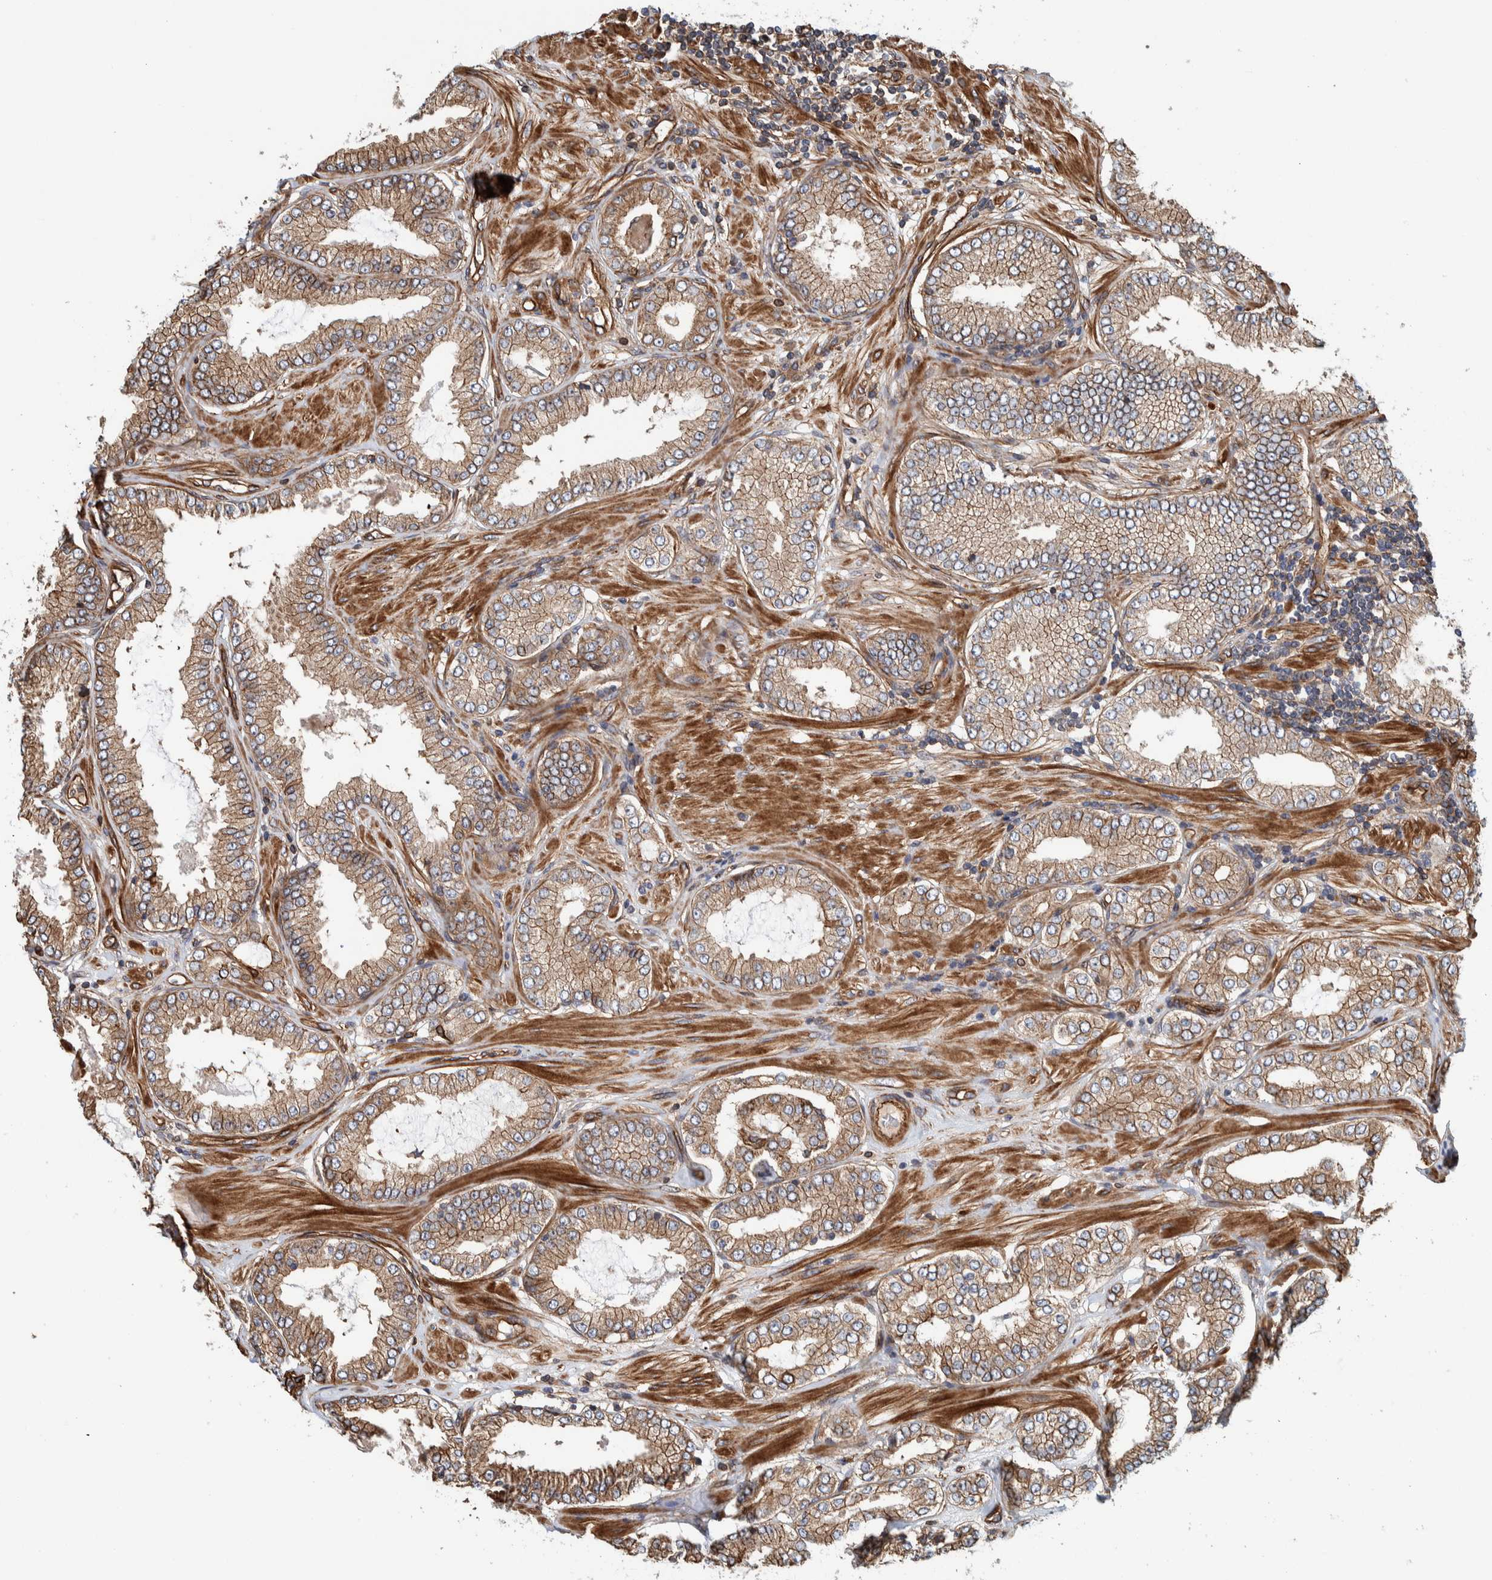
{"staining": {"intensity": "weak", "quantity": ">75%", "location": "cytoplasmic/membranous"}, "tissue": "prostate cancer", "cell_type": "Tumor cells", "image_type": "cancer", "snomed": [{"axis": "morphology", "description": "Adenocarcinoma, Low grade"}, {"axis": "topography", "description": "Prostate"}], "caption": "Tumor cells show low levels of weak cytoplasmic/membranous staining in approximately >75% of cells in prostate cancer.", "gene": "PKD1L1", "patient": {"sex": "male", "age": 62}}